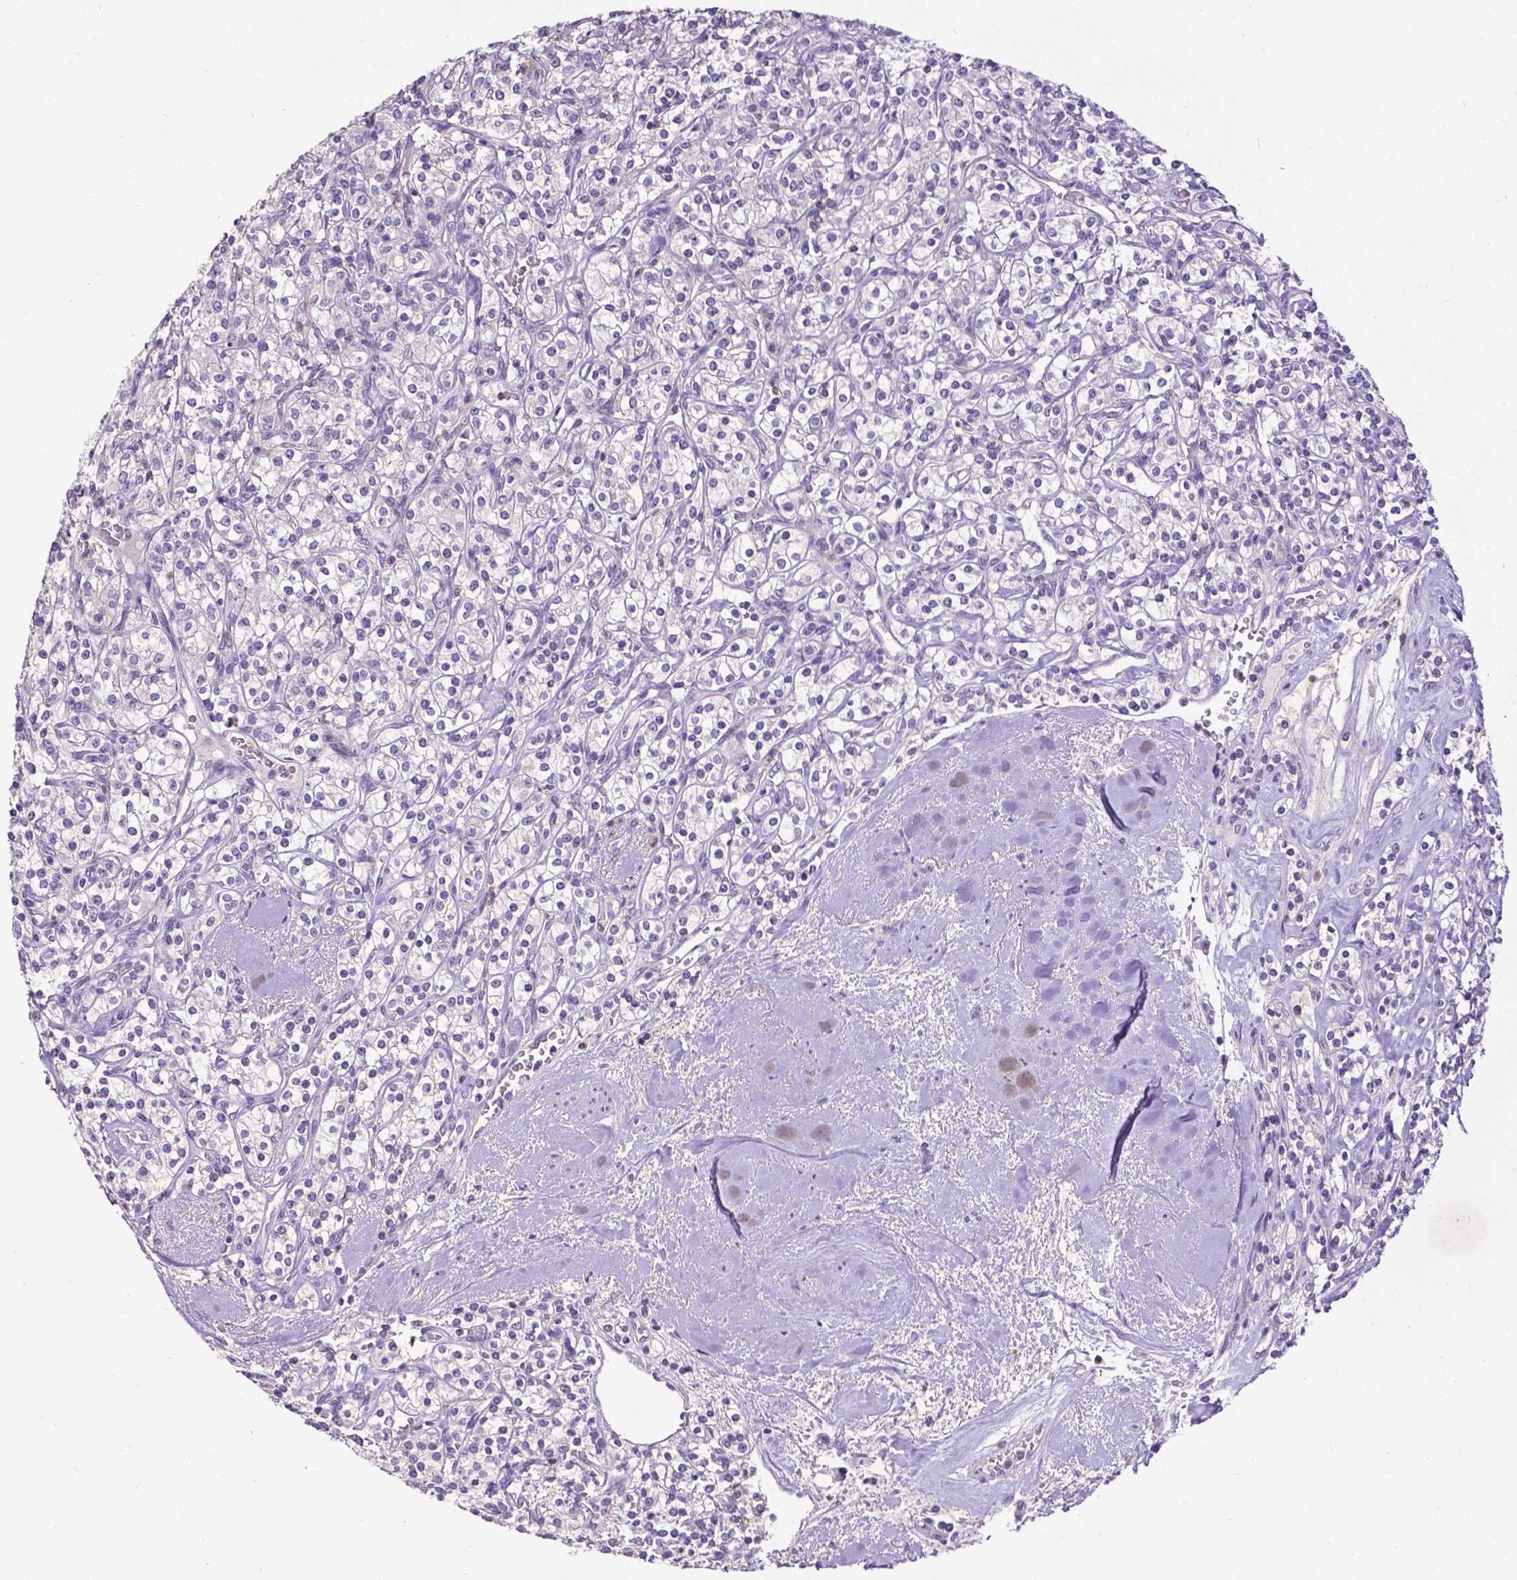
{"staining": {"intensity": "negative", "quantity": "none", "location": "none"}, "tissue": "renal cancer", "cell_type": "Tumor cells", "image_type": "cancer", "snomed": [{"axis": "morphology", "description": "Adenocarcinoma, NOS"}, {"axis": "topography", "description": "Kidney"}], "caption": "A high-resolution image shows immunohistochemistry (IHC) staining of renal cancer, which demonstrates no significant staining in tumor cells.", "gene": "CD4", "patient": {"sex": "male", "age": 77}}